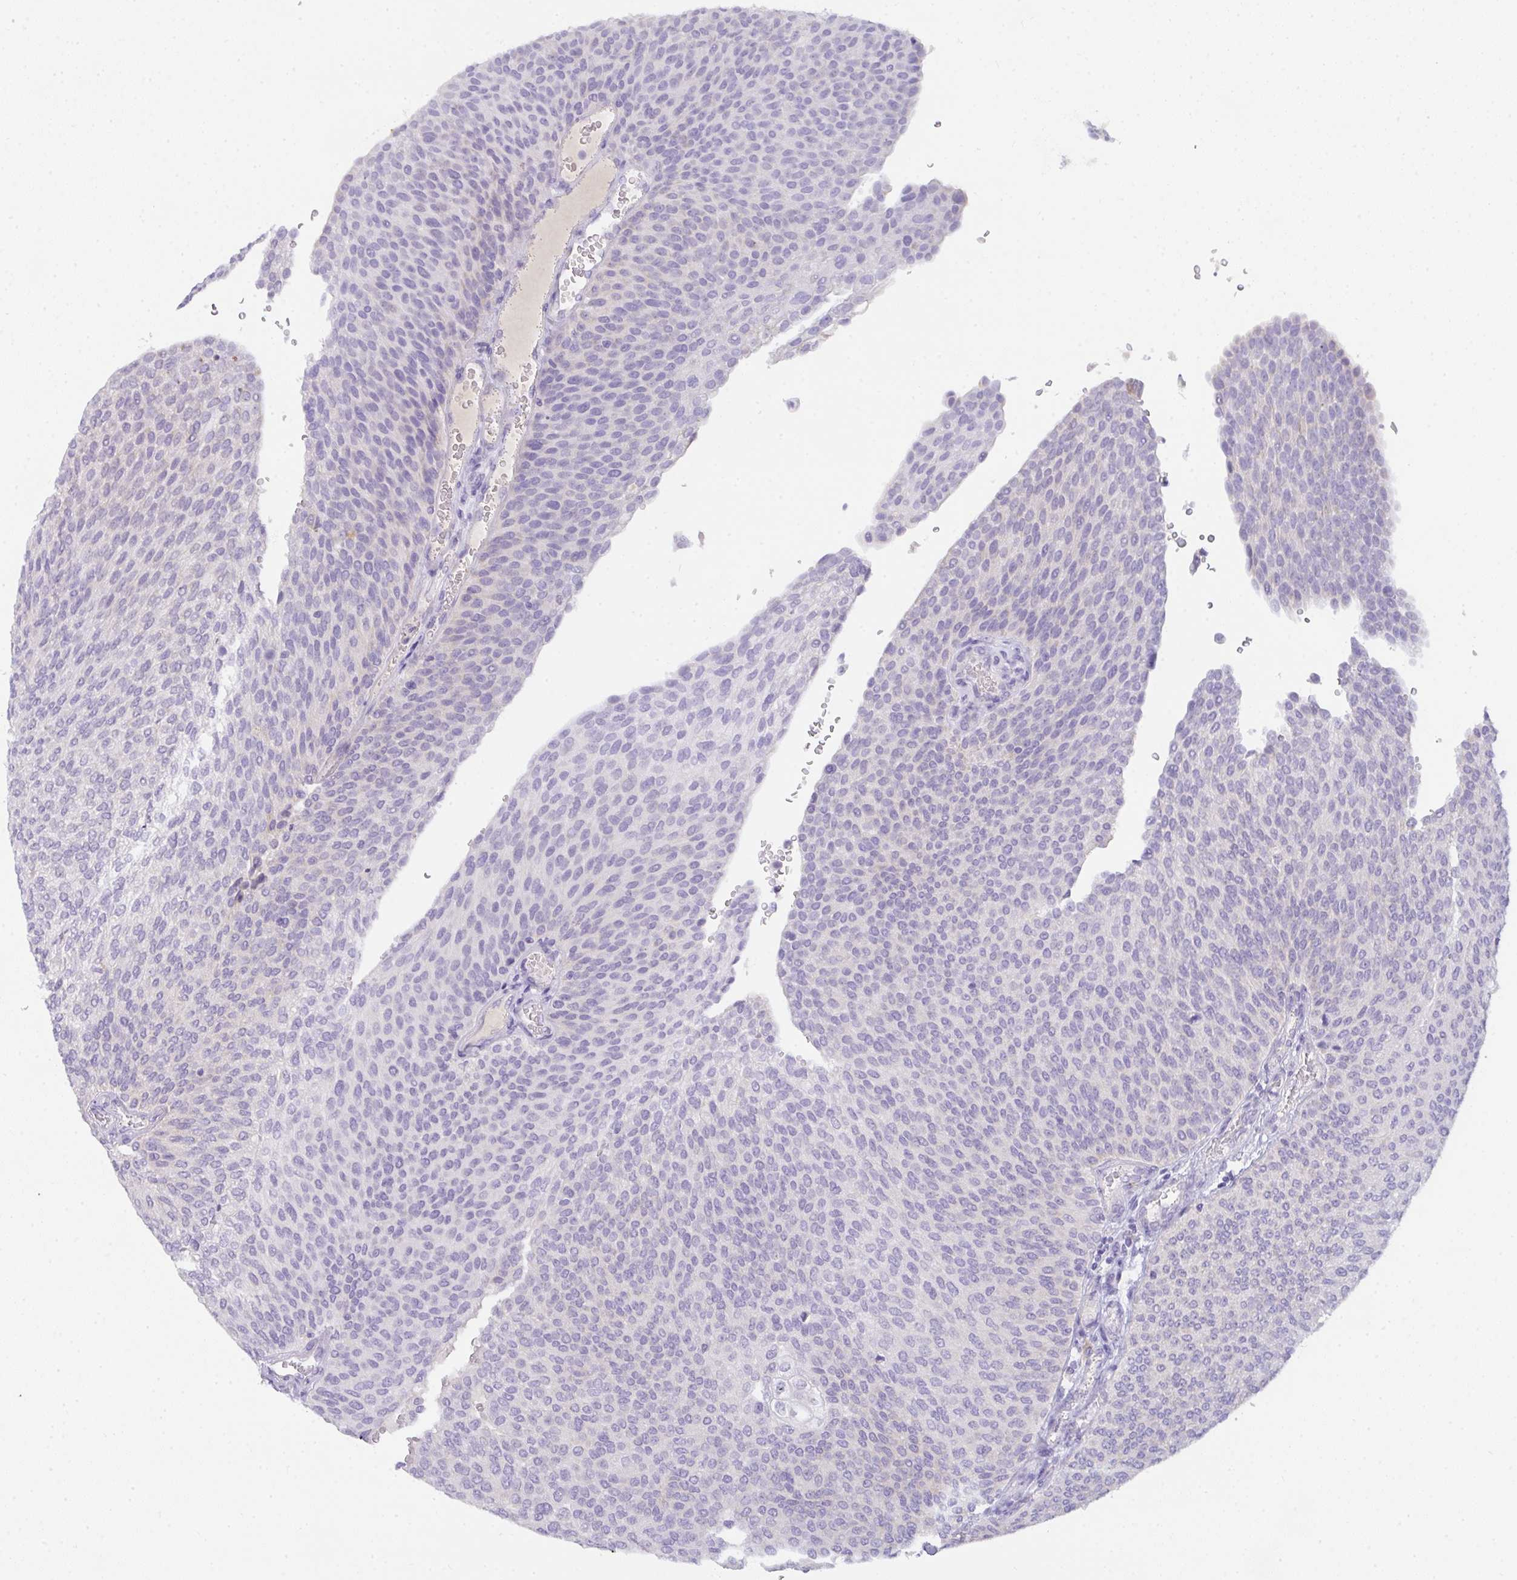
{"staining": {"intensity": "negative", "quantity": "none", "location": "none"}, "tissue": "urothelial cancer", "cell_type": "Tumor cells", "image_type": "cancer", "snomed": [{"axis": "morphology", "description": "Urothelial carcinoma, High grade"}, {"axis": "topography", "description": "Urinary bladder"}], "caption": "Tumor cells show no significant staining in urothelial carcinoma (high-grade).", "gene": "COX7B", "patient": {"sex": "female", "age": 79}}